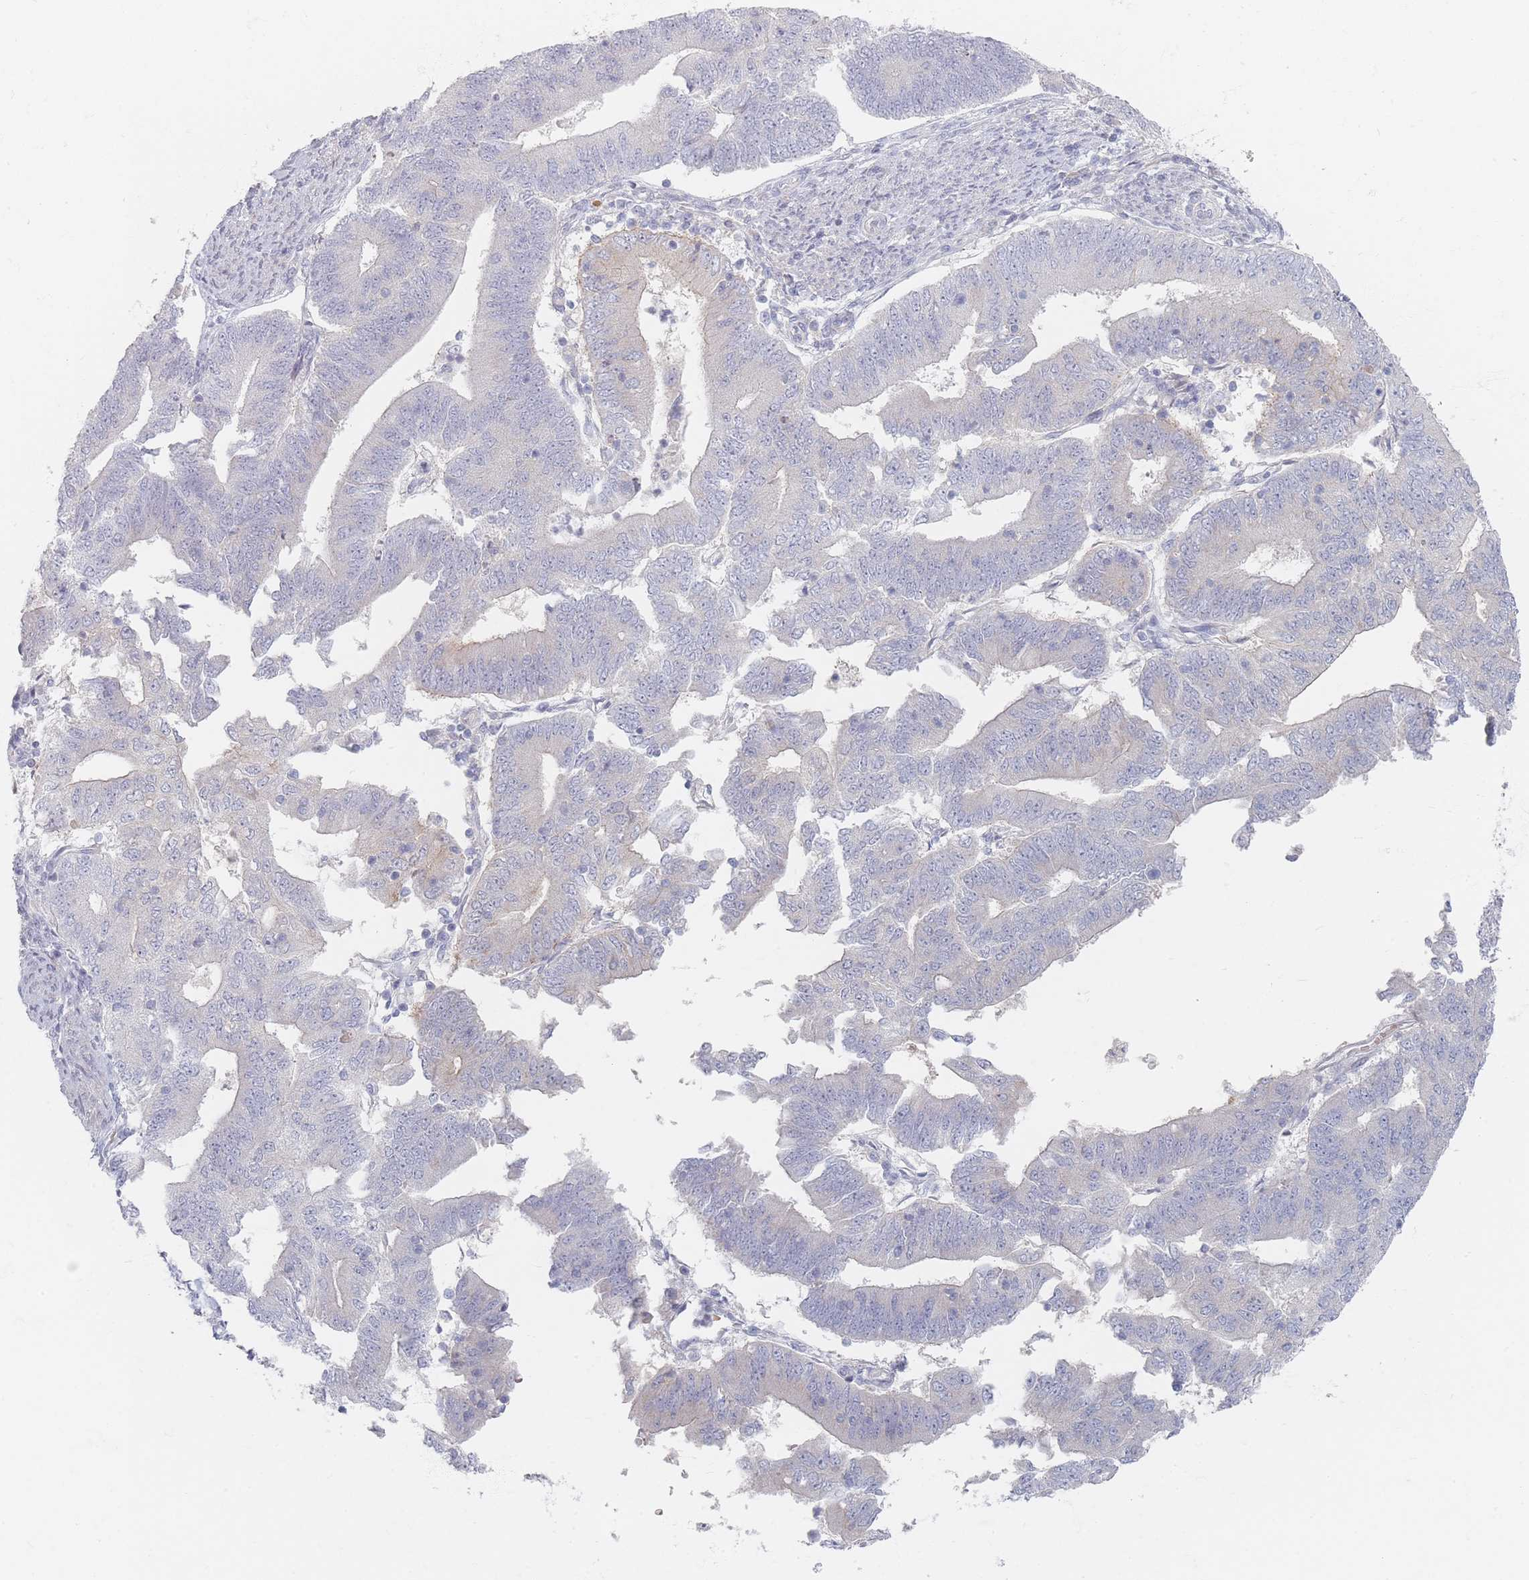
{"staining": {"intensity": "negative", "quantity": "none", "location": "none"}, "tissue": "endometrial cancer", "cell_type": "Tumor cells", "image_type": "cancer", "snomed": [{"axis": "morphology", "description": "Adenocarcinoma, NOS"}, {"axis": "topography", "description": "Endometrium"}], "caption": "Immunohistochemical staining of human endometrial cancer exhibits no significant positivity in tumor cells. (Stains: DAB immunohistochemistry with hematoxylin counter stain, Microscopy: brightfield microscopy at high magnification).", "gene": "TMOD1", "patient": {"sex": "female", "age": 70}}